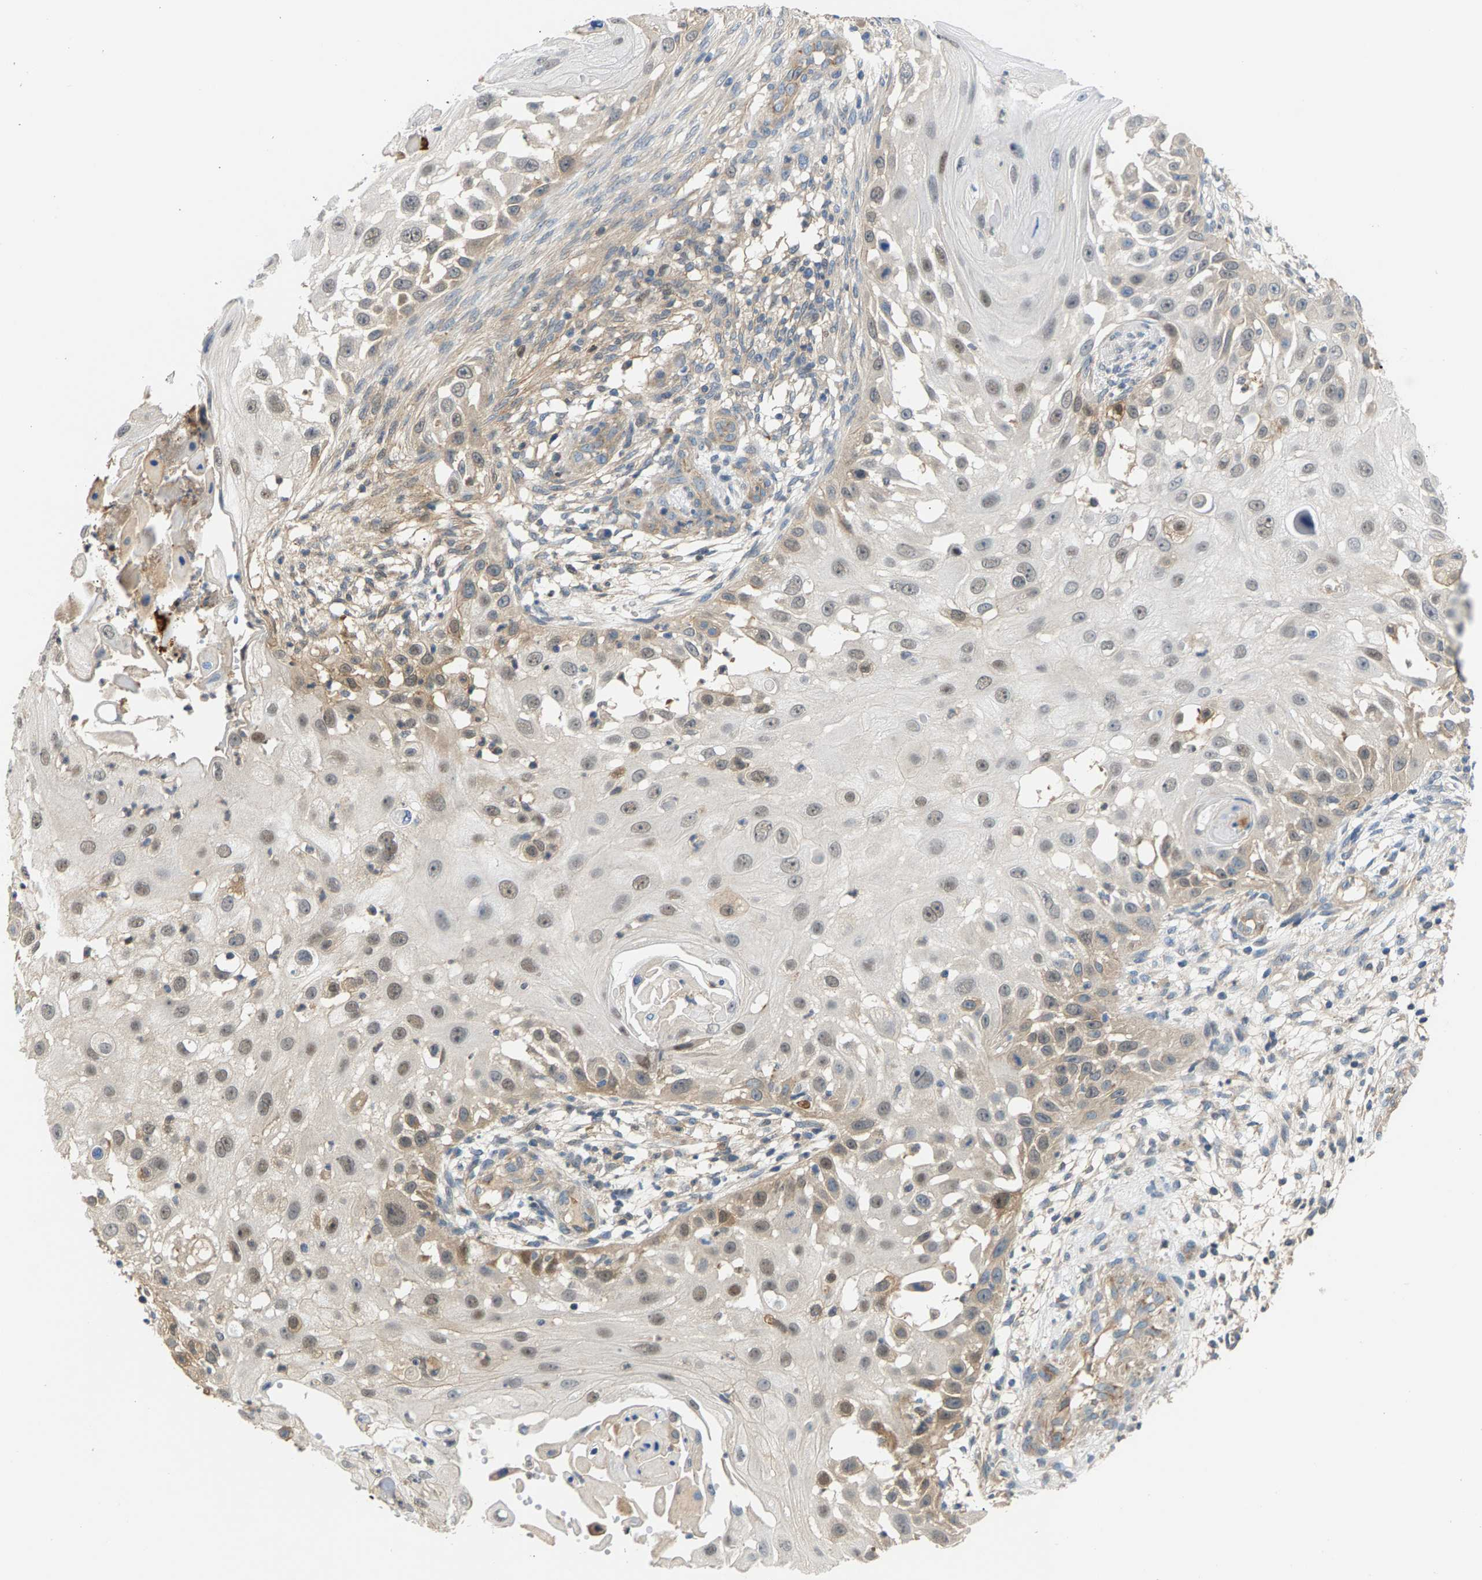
{"staining": {"intensity": "weak", "quantity": "25%-75%", "location": "cytoplasmic/membranous,nuclear"}, "tissue": "skin cancer", "cell_type": "Tumor cells", "image_type": "cancer", "snomed": [{"axis": "morphology", "description": "Squamous cell carcinoma, NOS"}, {"axis": "topography", "description": "Skin"}], "caption": "High-magnification brightfield microscopy of skin squamous cell carcinoma stained with DAB (brown) and counterstained with hematoxylin (blue). tumor cells exhibit weak cytoplasmic/membranous and nuclear staining is seen in approximately25%-75% of cells.", "gene": "KRTAP27-1", "patient": {"sex": "female", "age": 44}}